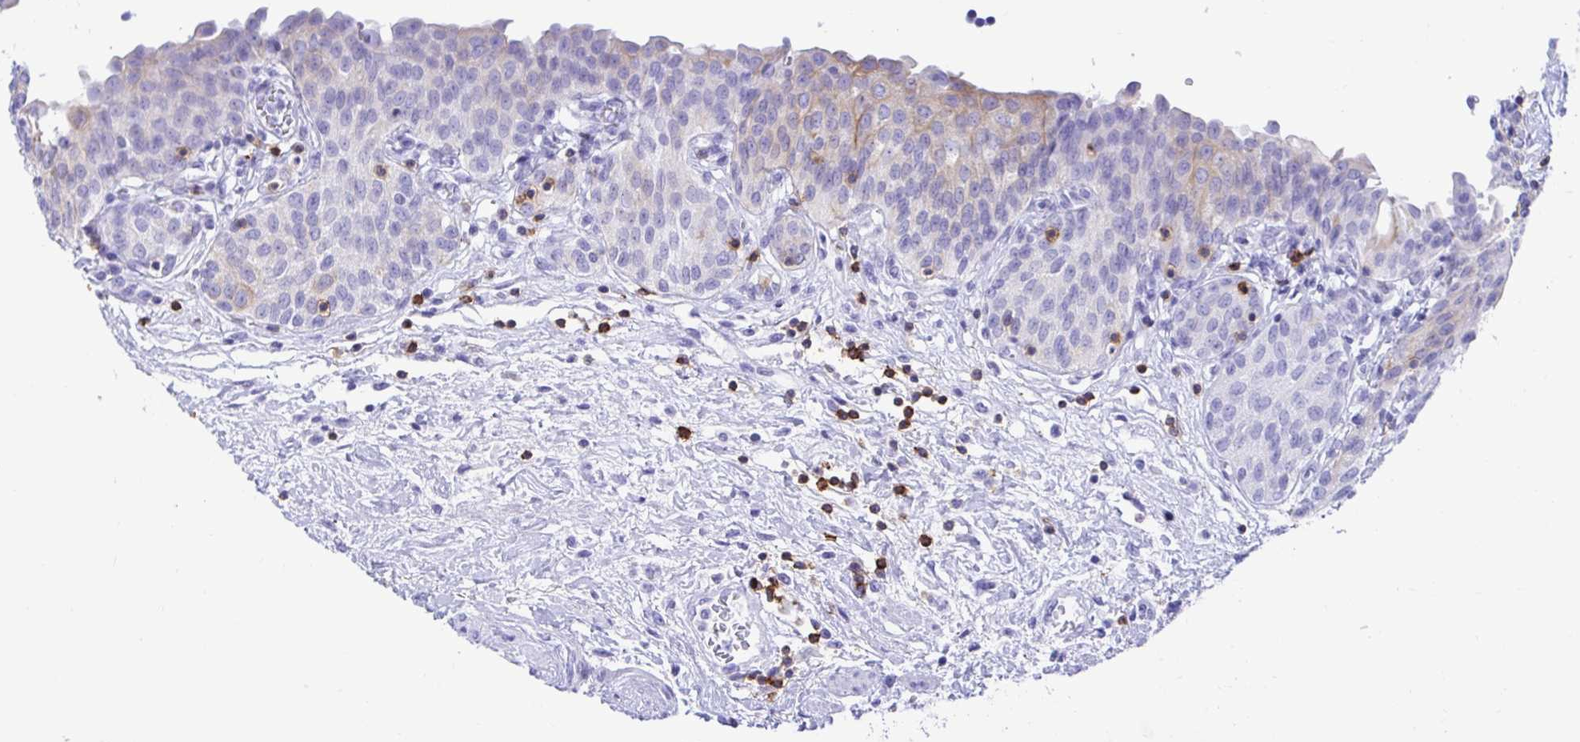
{"staining": {"intensity": "negative", "quantity": "none", "location": "none"}, "tissue": "urinary bladder", "cell_type": "Urothelial cells", "image_type": "normal", "snomed": [{"axis": "morphology", "description": "Normal tissue, NOS"}, {"axis": "topography", "description": "Urinary bladder"}], "caption": "DAB immunohistochemical staining of normal human urinary bladder displays no significant staining in urothelial cells. Nuclei are stained in blue.", "gene": "CD5", "patient": {"sex": "male", "age": 68}}